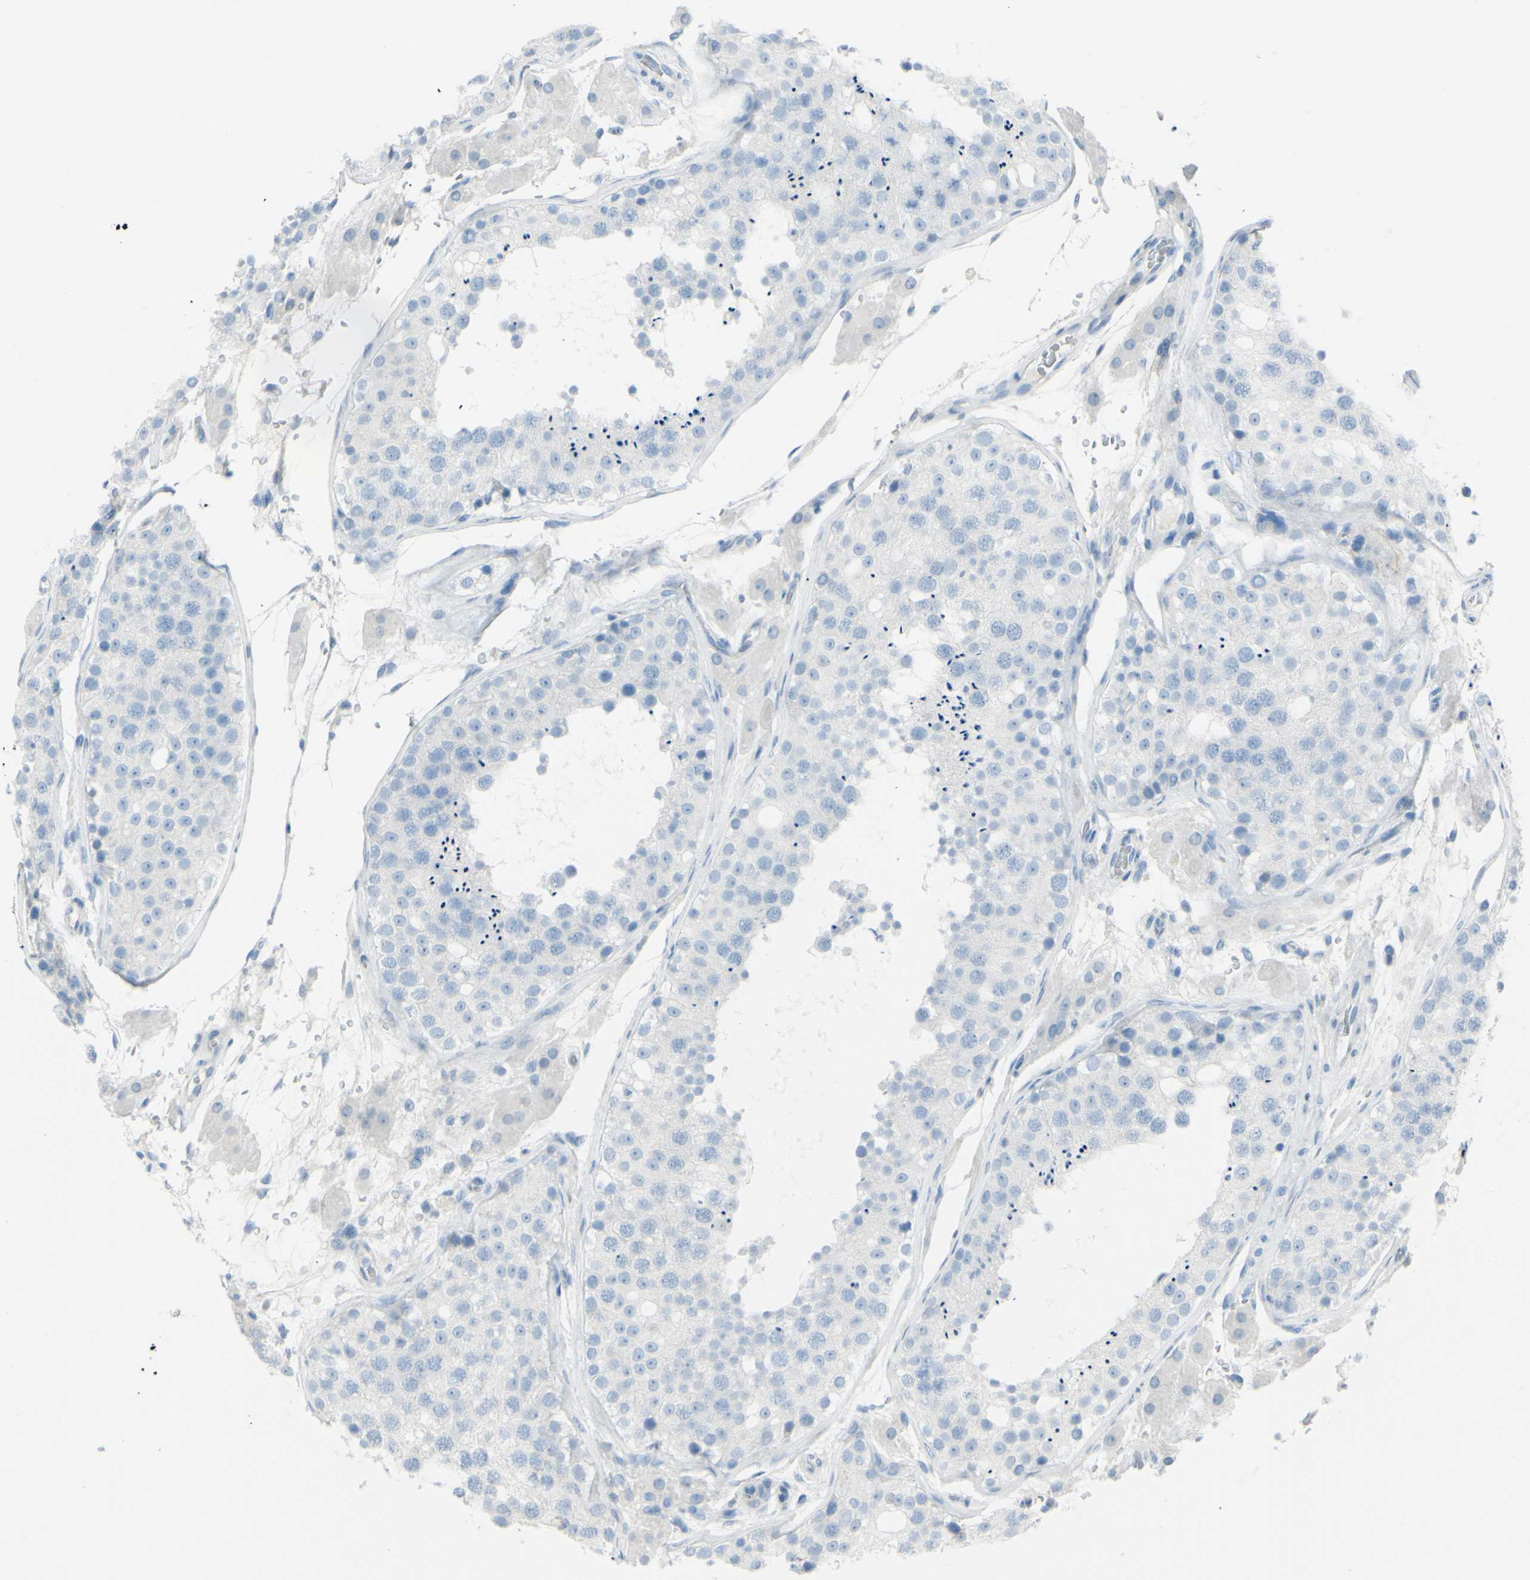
{"staining": {"intensity": "negative", "quantity": "none", "location": "none"}, "tissue": "testis", "cell_type": "Cells in seminiferous ducts", "image_type": "normal", "snomed": [{"axis": "morphology", "description": "Normal tissue, NOS"}, {"axis": "topography", "description": "Testis"}], "caption": "IHC histopathology image of benign testis: human testis stained with DAB reveals no significant protein expression in cells in seminiferous ducts.", "gene": "TFPI2", "patient": {"sex": "male", "age": 26}}